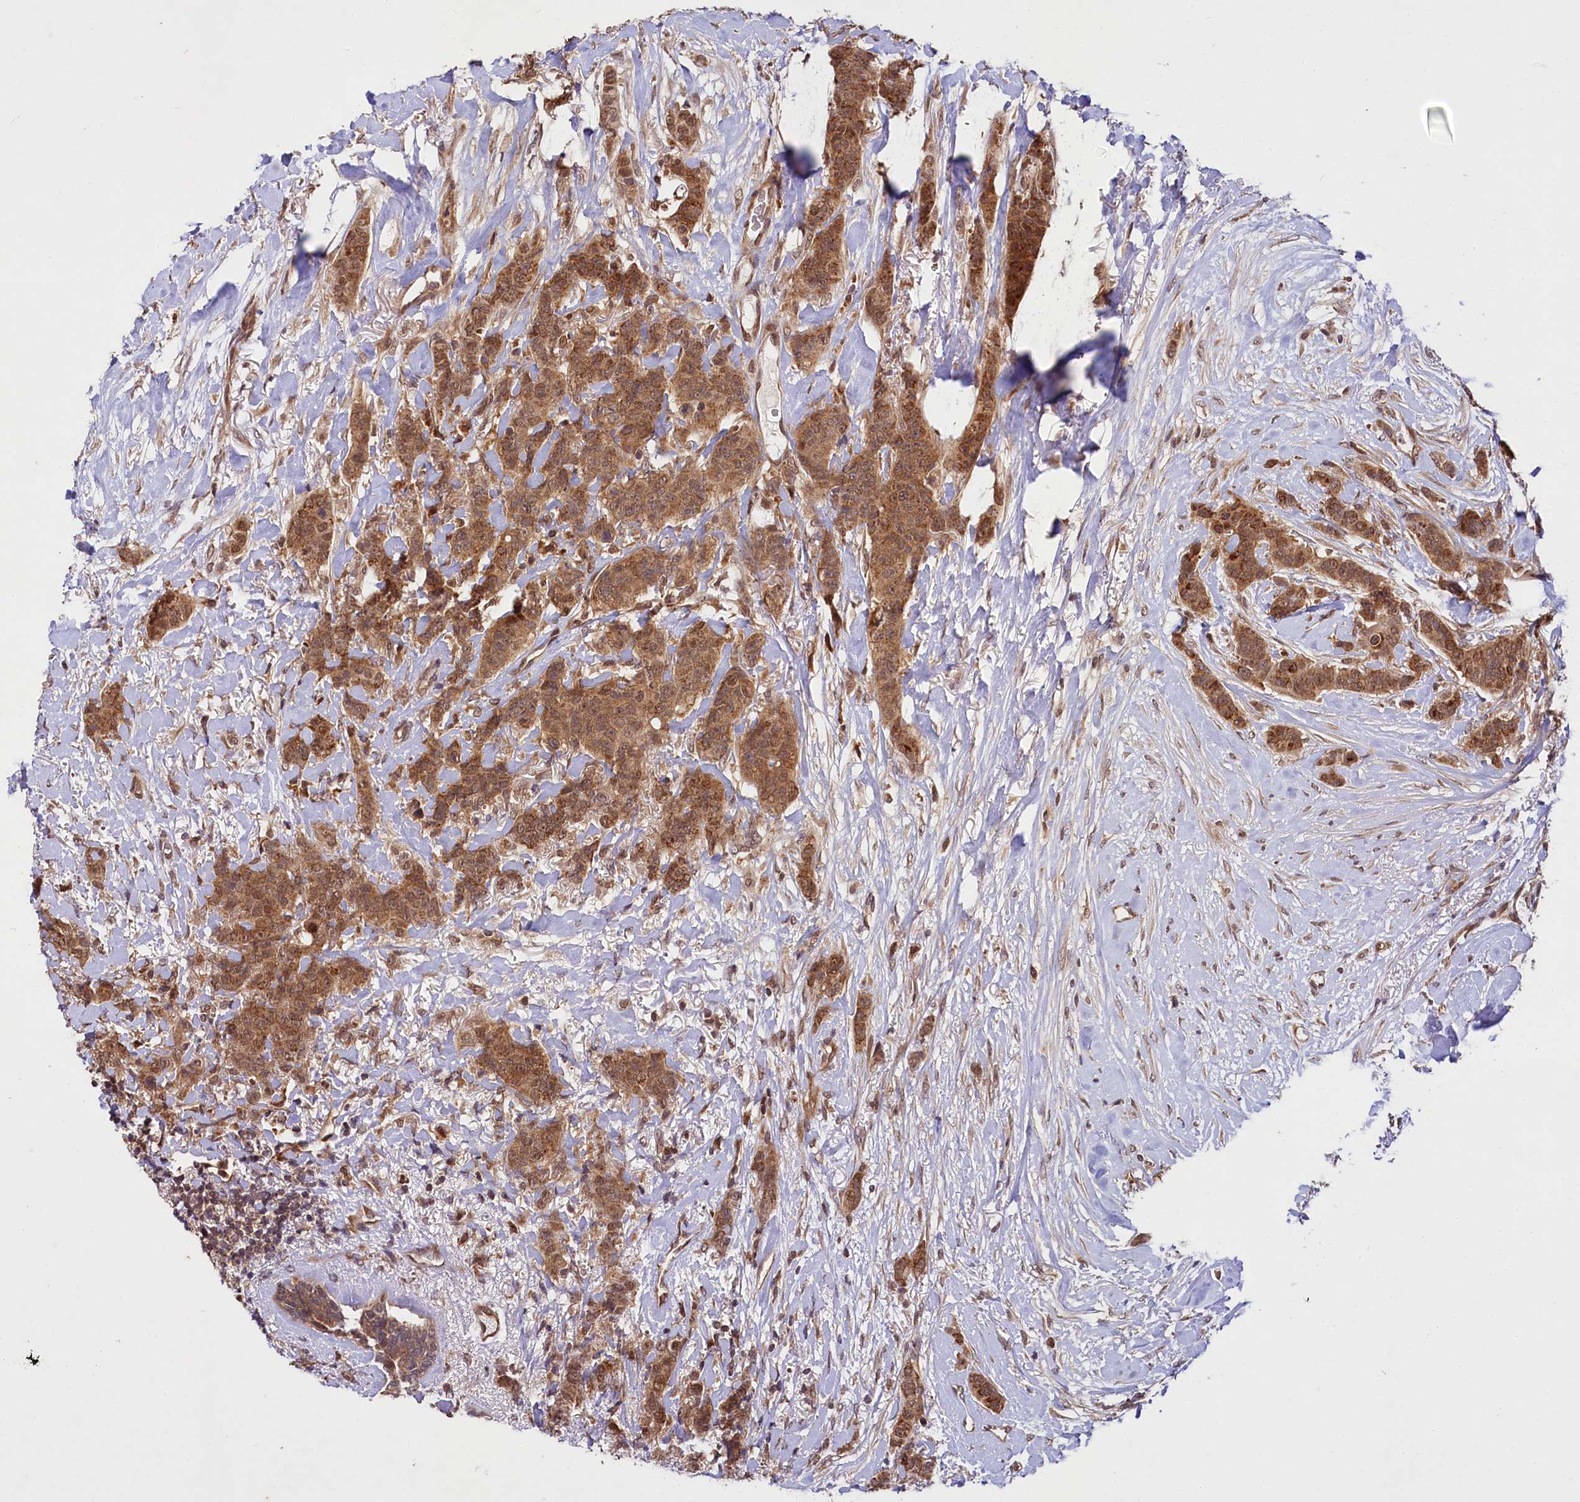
{"staining": {"intensity": "moderate", "quantity": ">75%", "location": "cytoplasmic/membranous,nuclear"}, "tissue": "breast cancer", "cell_type": "Tumor cells", "image_type": "cancer", "snomed": [{"axis": "morphology", "description": "Duct carcinoma"}, {"axis": "topography", "description": "Breast"}], "caption": "Protein analysis of breast invasive ductal carcinoma tissue shows moderate cytoplasmic/membranous and nuclear positivity in about >75% of tumor cells.", "gene": "UBE3A", "patient": {"sex": "female", "age": 40}}